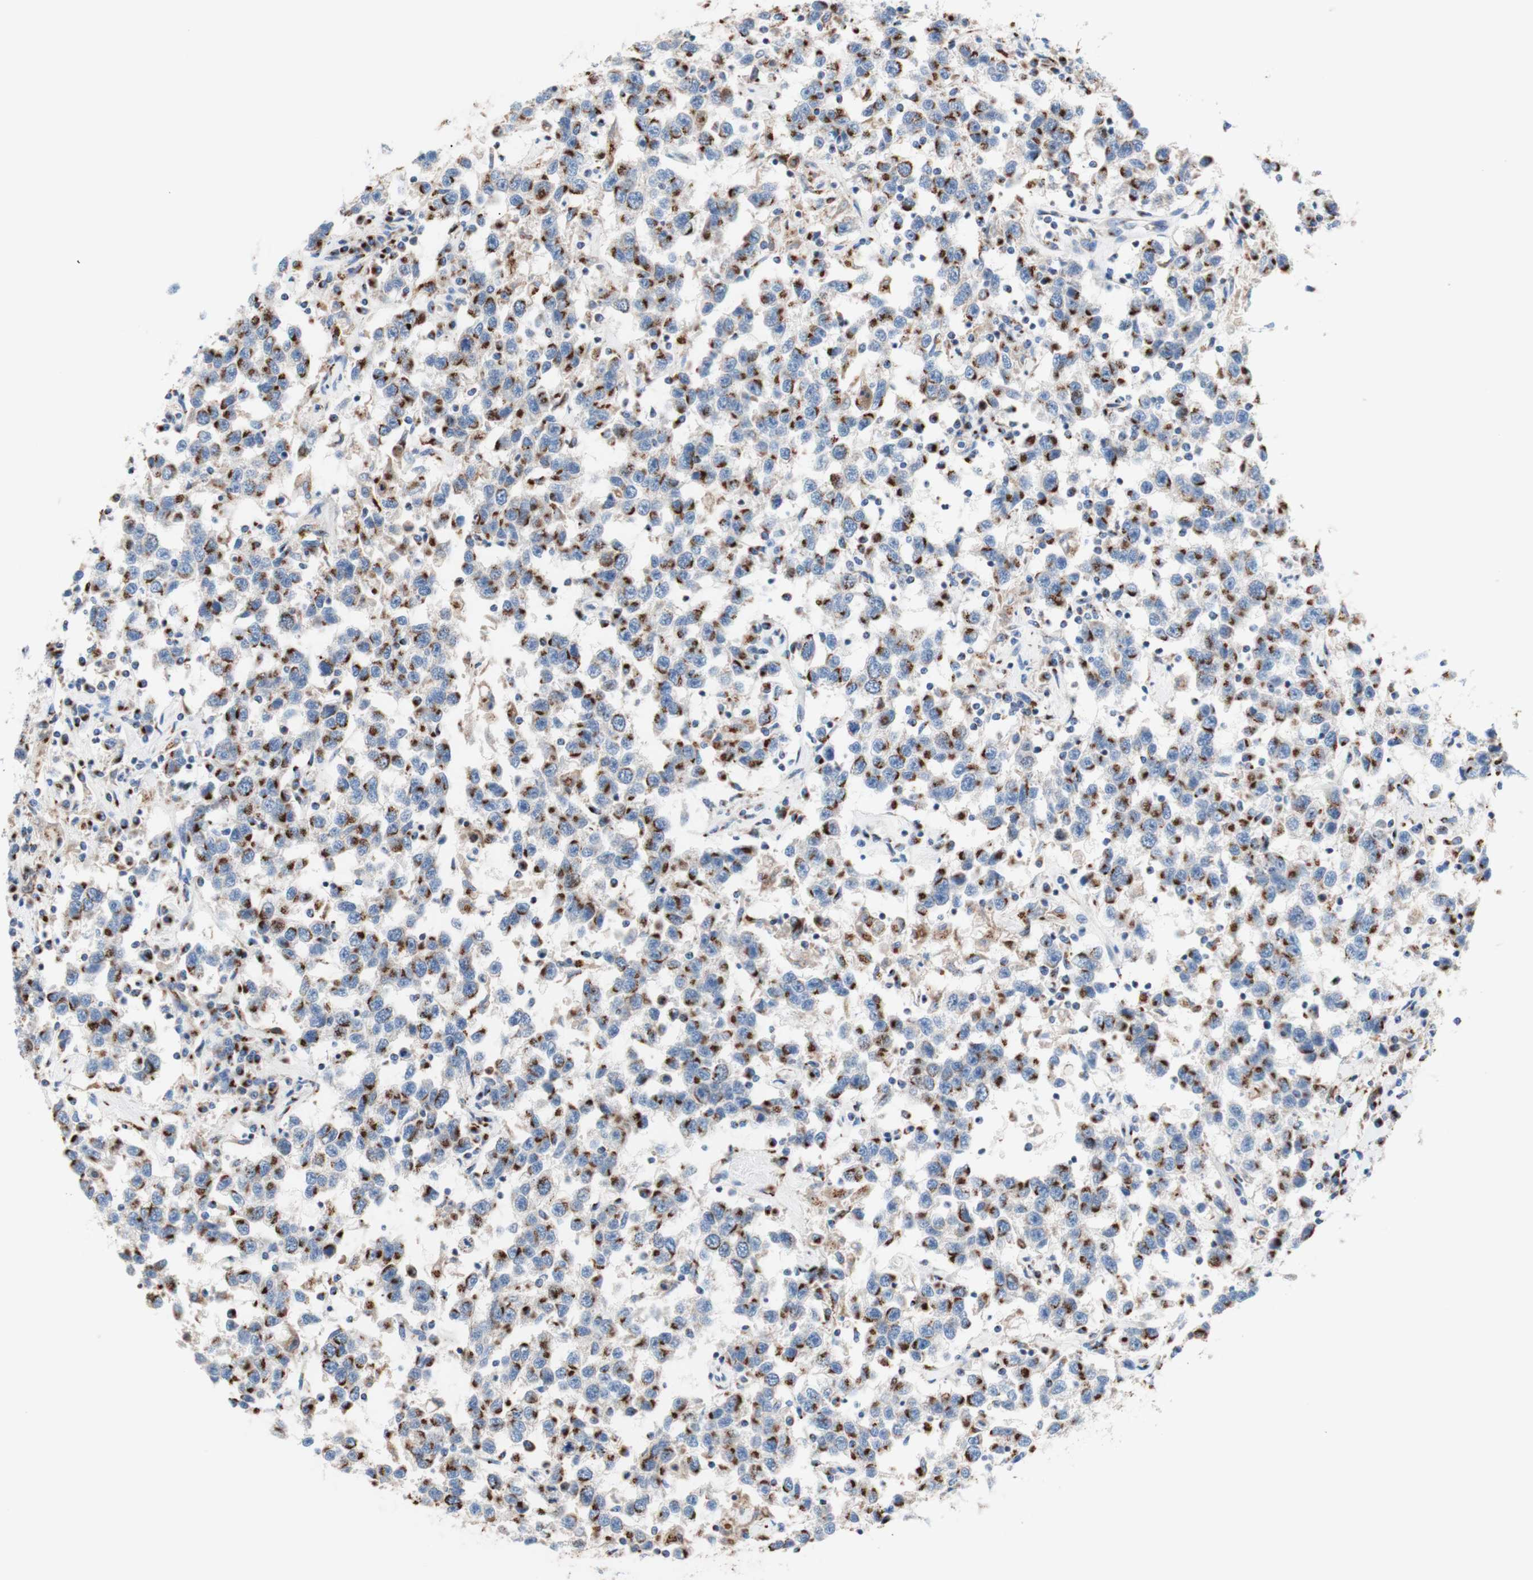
{"staining": {"intensity": "moderate", "quantity": "25%-75%", "location": "cytoplasmic/membranous"}, "tissue": "testis cancer", "cell_type": "Tumor cells", "image_type": "cancer", "snomed": [{"axis": "morphology", "description": "Seminoma, NOS"}, {"axis": "topography", "description": "Testis"}], "caption": "Testis cancer was stained to show a protein in brown. There is medium levels of moderate cytoplasmic/membranous staining in about 25%-75% of tumor cells.", "gene": "GALNT2", "patient": {"sex": "male", "age": 41}}